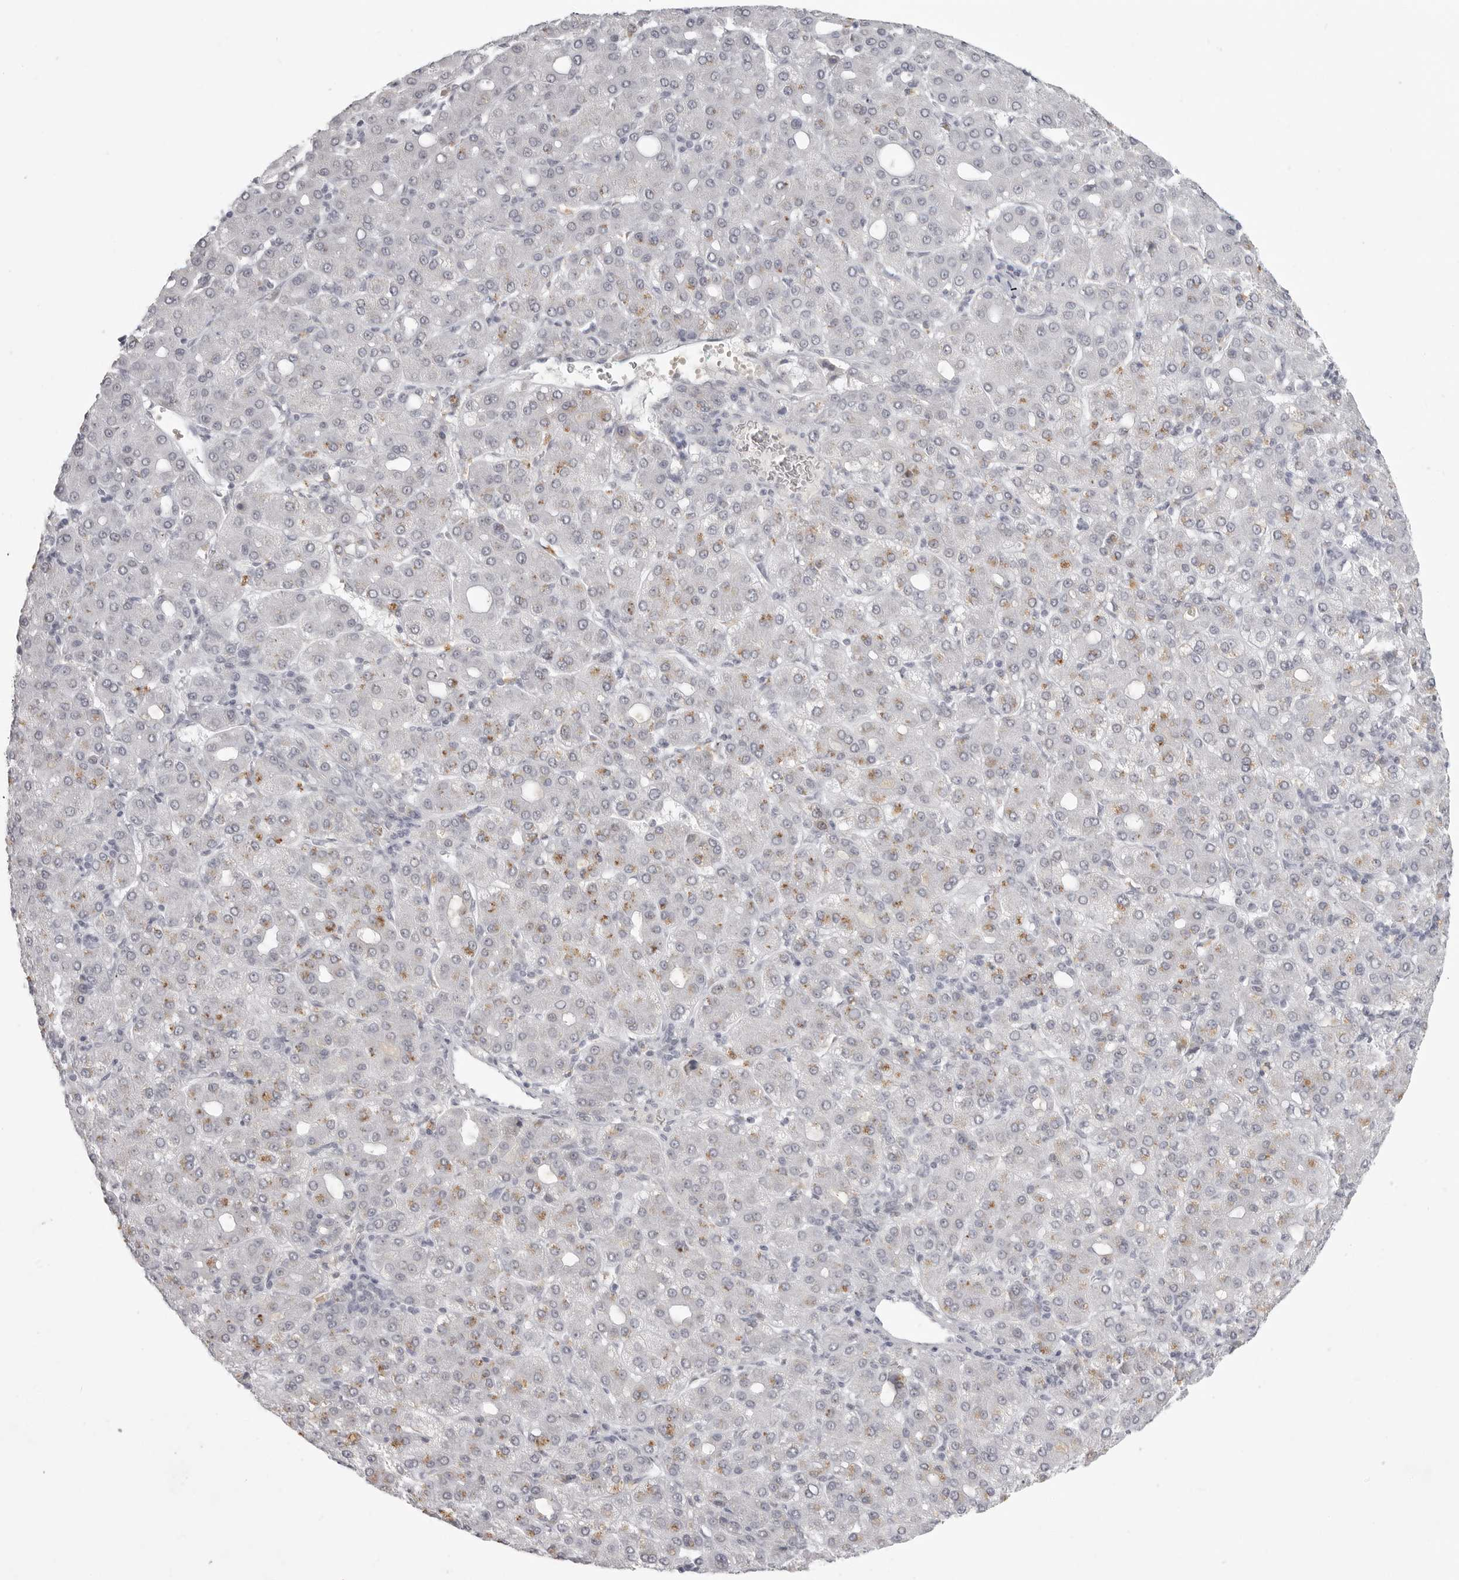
{"staining": {"intensity": "moderate", "quantity": "<25%", "location": "cytoplasmic/membranous"}, "tissue": "liver cancer", "cell_type": "Tumor cells", "image_type": "cancer", "snomed": [{"axis": "morphology", "description": "Carcinoma, Hepatocellular, NOS"}, {"axis": "topography", "description": "Liver"}], "caption": "Immunohistochemical staining of liver cancer exhibits low levels of moderate cytoplasmic/membranous protein expression in about <25% of tumor cells. (DAB (3,3'-diaminobenzidine) IHC with brightfield microscopy, high magnification).", "gene": "TCTN3", "patient": {"sex": "male", "age": 65}}